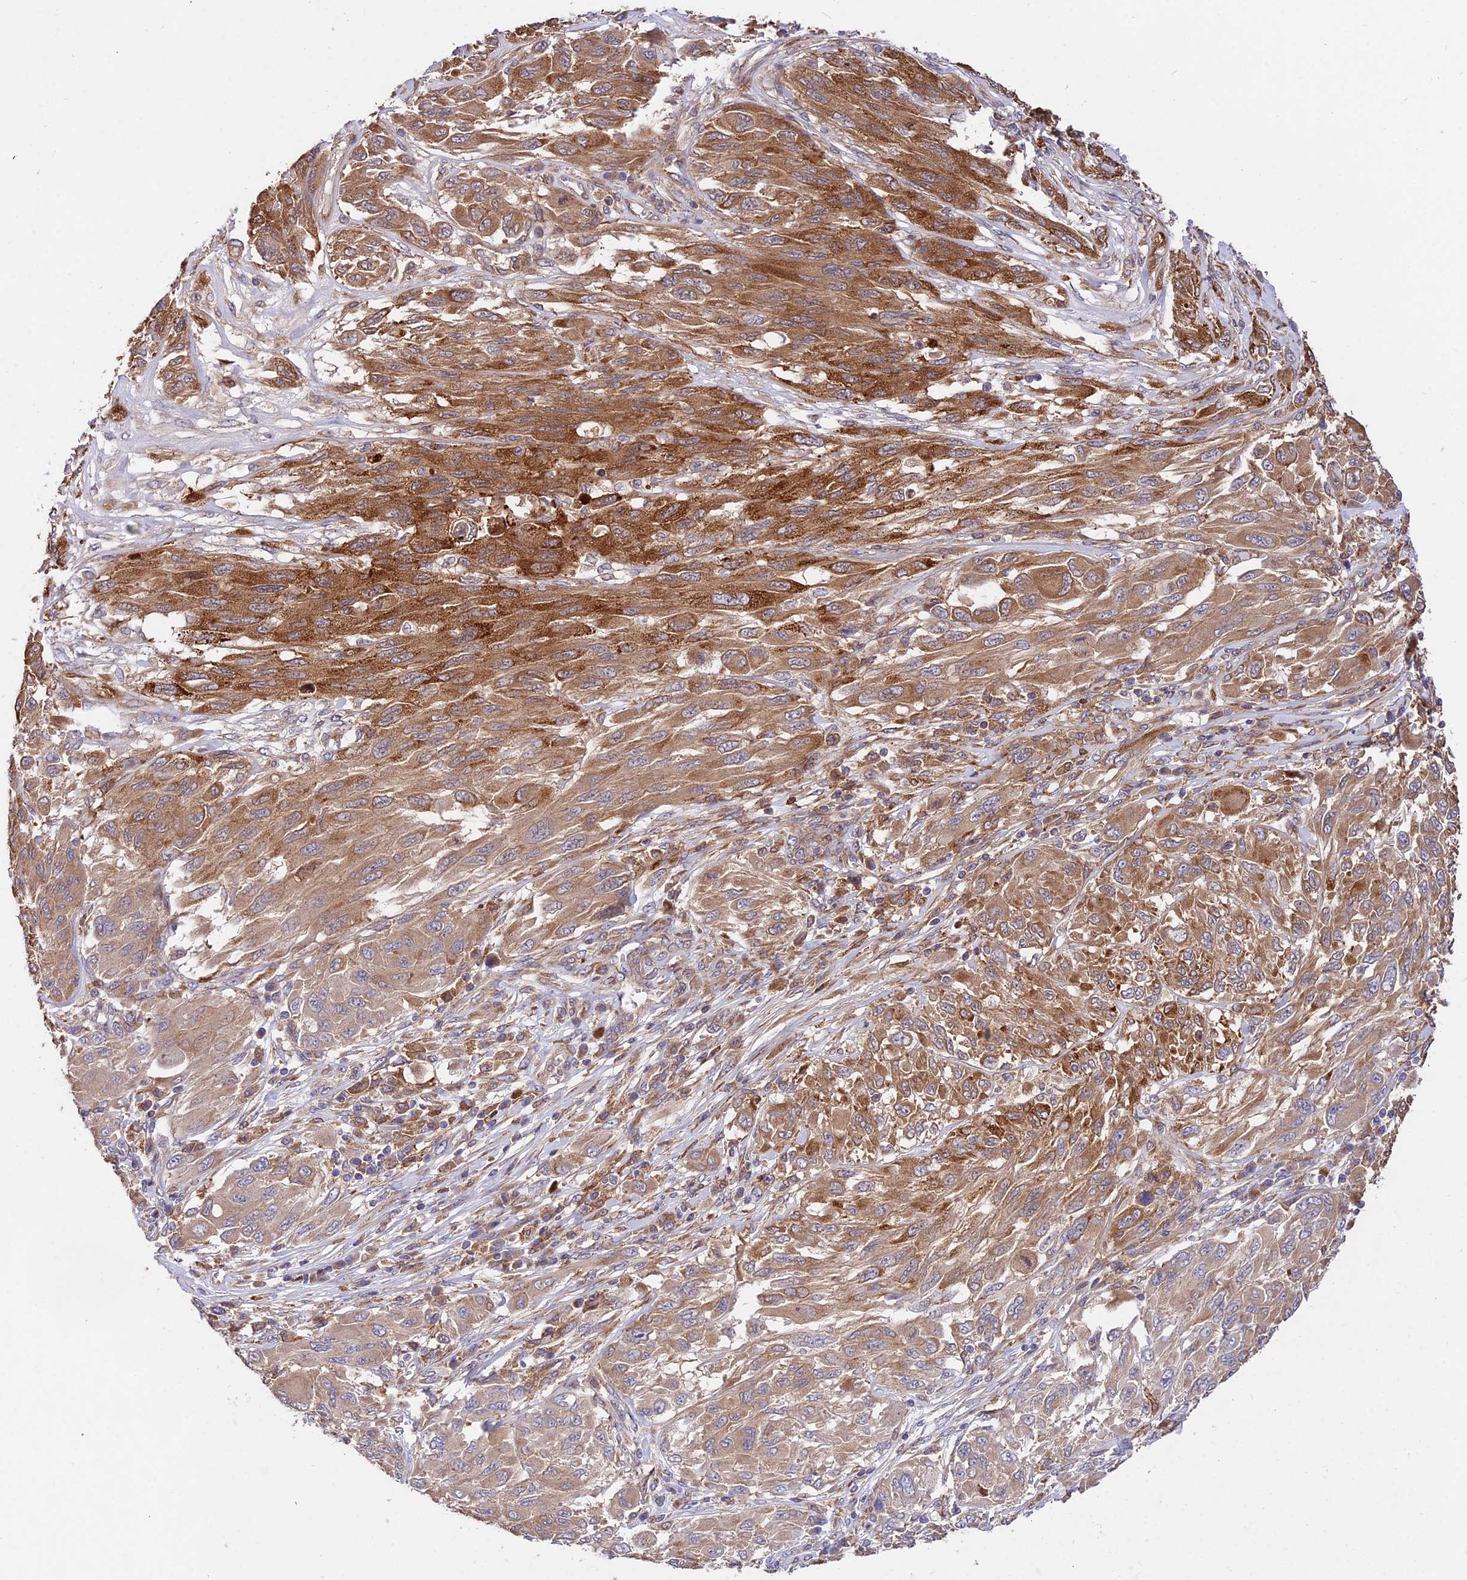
{"staining": {"intensity": "strong", "quantity": "25%-75%", "location": "cytoplasmic/membranous"}, "tissue": "melanoma", "cell_type": "Tumor cells", "image_type": "cancer", "snomed": [{"axis": "morphology", "description": "Malignant melanoma, NOS"}, {"axis": "topography", "description": "Skin"}], "caption": "Tumor cells exhibit high levels of strong cytoplasmic/membranous expression in approximately 25%-75% of cells in human melanoma. Ihc stains the protein of interest in brown and the nuclei are stained blue.", "gene": "ROCK1", "patient": {"sex": "female", "age": 91}}